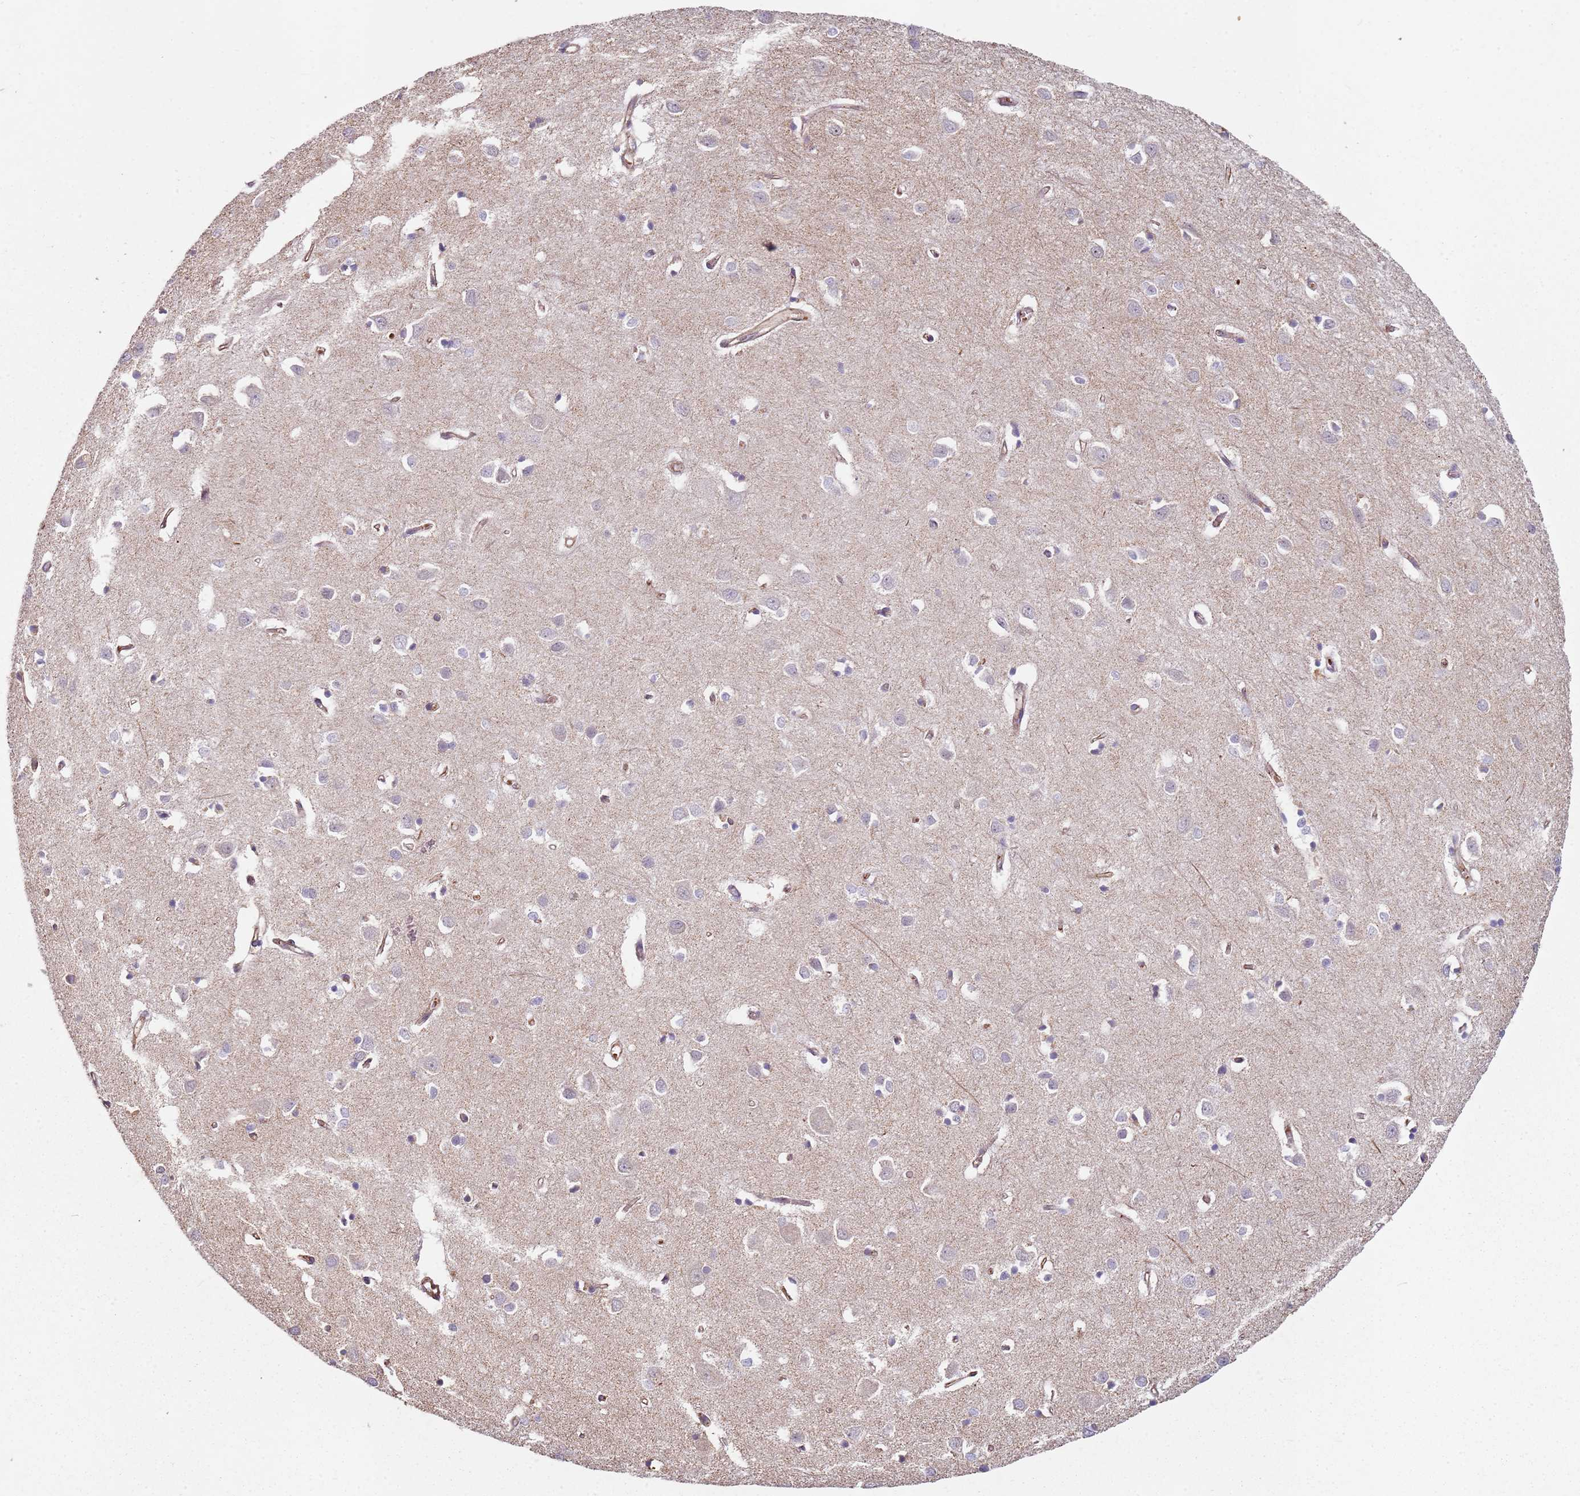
{"staining": {"intensity": "weak", "quantity": "25%-75%", "location": "cytoplasmic/membranous"}, "tissue": "cerebral cortex", "cell_type": "Endothelial cells", "image_type": "normal", "snomed": [{"axis": "morphology", "description": "Normal tissue, NOS"}, {"axis": "topography", "description": "Cerebral cortex"}], "caption": "The histopathology image exhibits immunohistochemical staining of normal cerebral cortex. There is weak cytoplasmic/membranous staining is identified in approximately 25%-75% of endothelial cells.", "gene": "C2CD4B", "patient": {"sex": "female", "age": 64}}